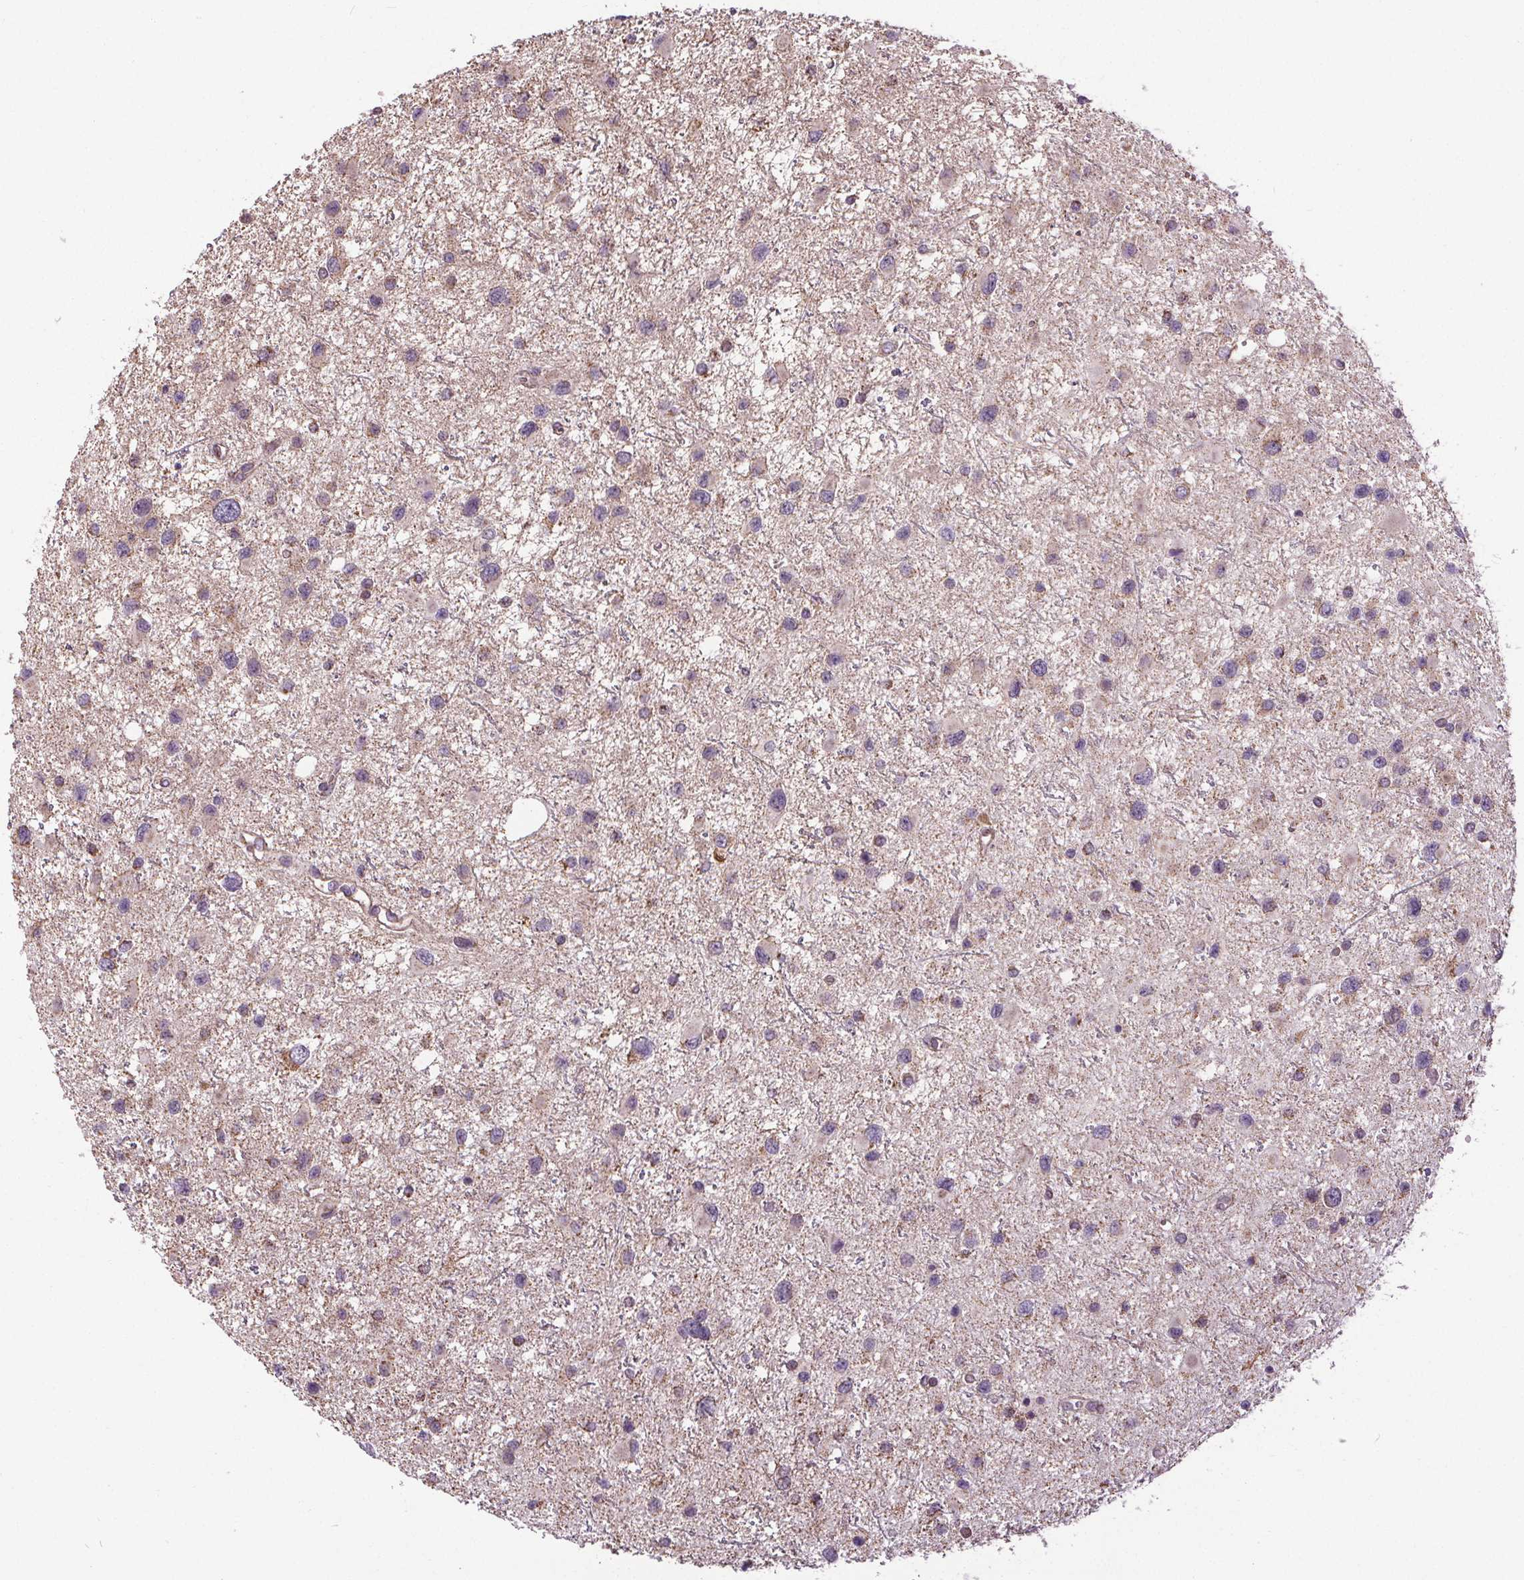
{"staining": {"intensity": "moderate", "quantity": "<25%", "location": "cytoplasmic/membranous"}, "tissue": "glioma", "cell_type": "Tumor cells", "image_type": "cancer", "snomed": [{"axis": "morphology", "description": "Glioma, malignant, Low grade"}, {"axis": "topography", "description": "Brain"}], "caption": "Brown immunohistochemical staining in human glioma exhibits moderate cytoplasmic/membranous positivity in approximately <25% of tumor cells.", "gene": "ZNF548", "patient": {"sex": "female", "age": 32}}